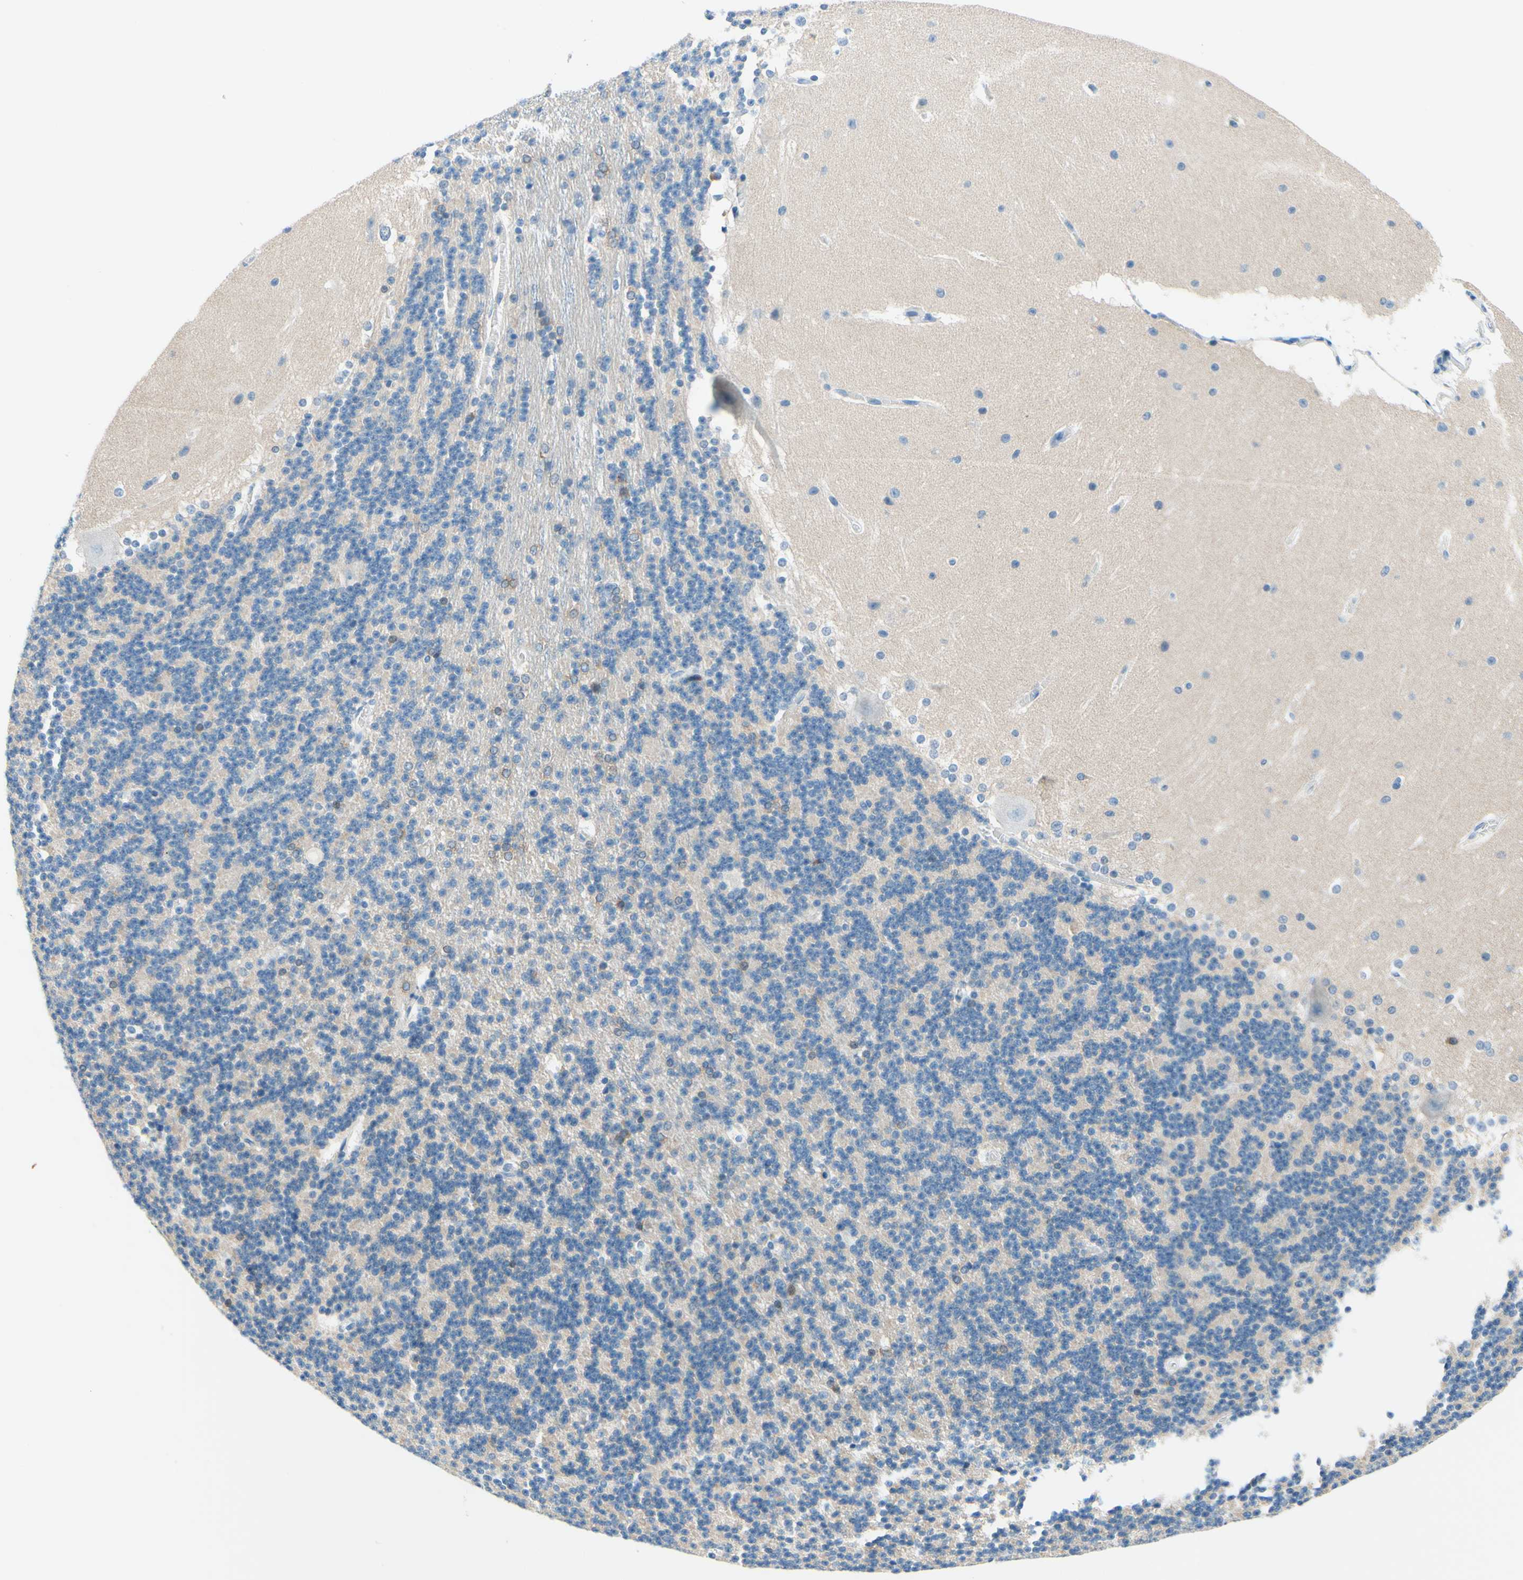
{"staining": {"intensity": "weak", "quantity": "<25%", "location": "nuclear"}, "tissue": "cerebellum", "cell_type": "Cells in granular layer", "image_type": "normal", "snomed": [{"axis": "morphology", "description": "Normal tissue, NOS"}, {"axis": "topography", "description": "Cerebellum"}], "caption": "Cells in granular layer show no significant expression in benign cerebellum.", "gene": "PASD1", "patient": {"sex": "female", "age": 19}}